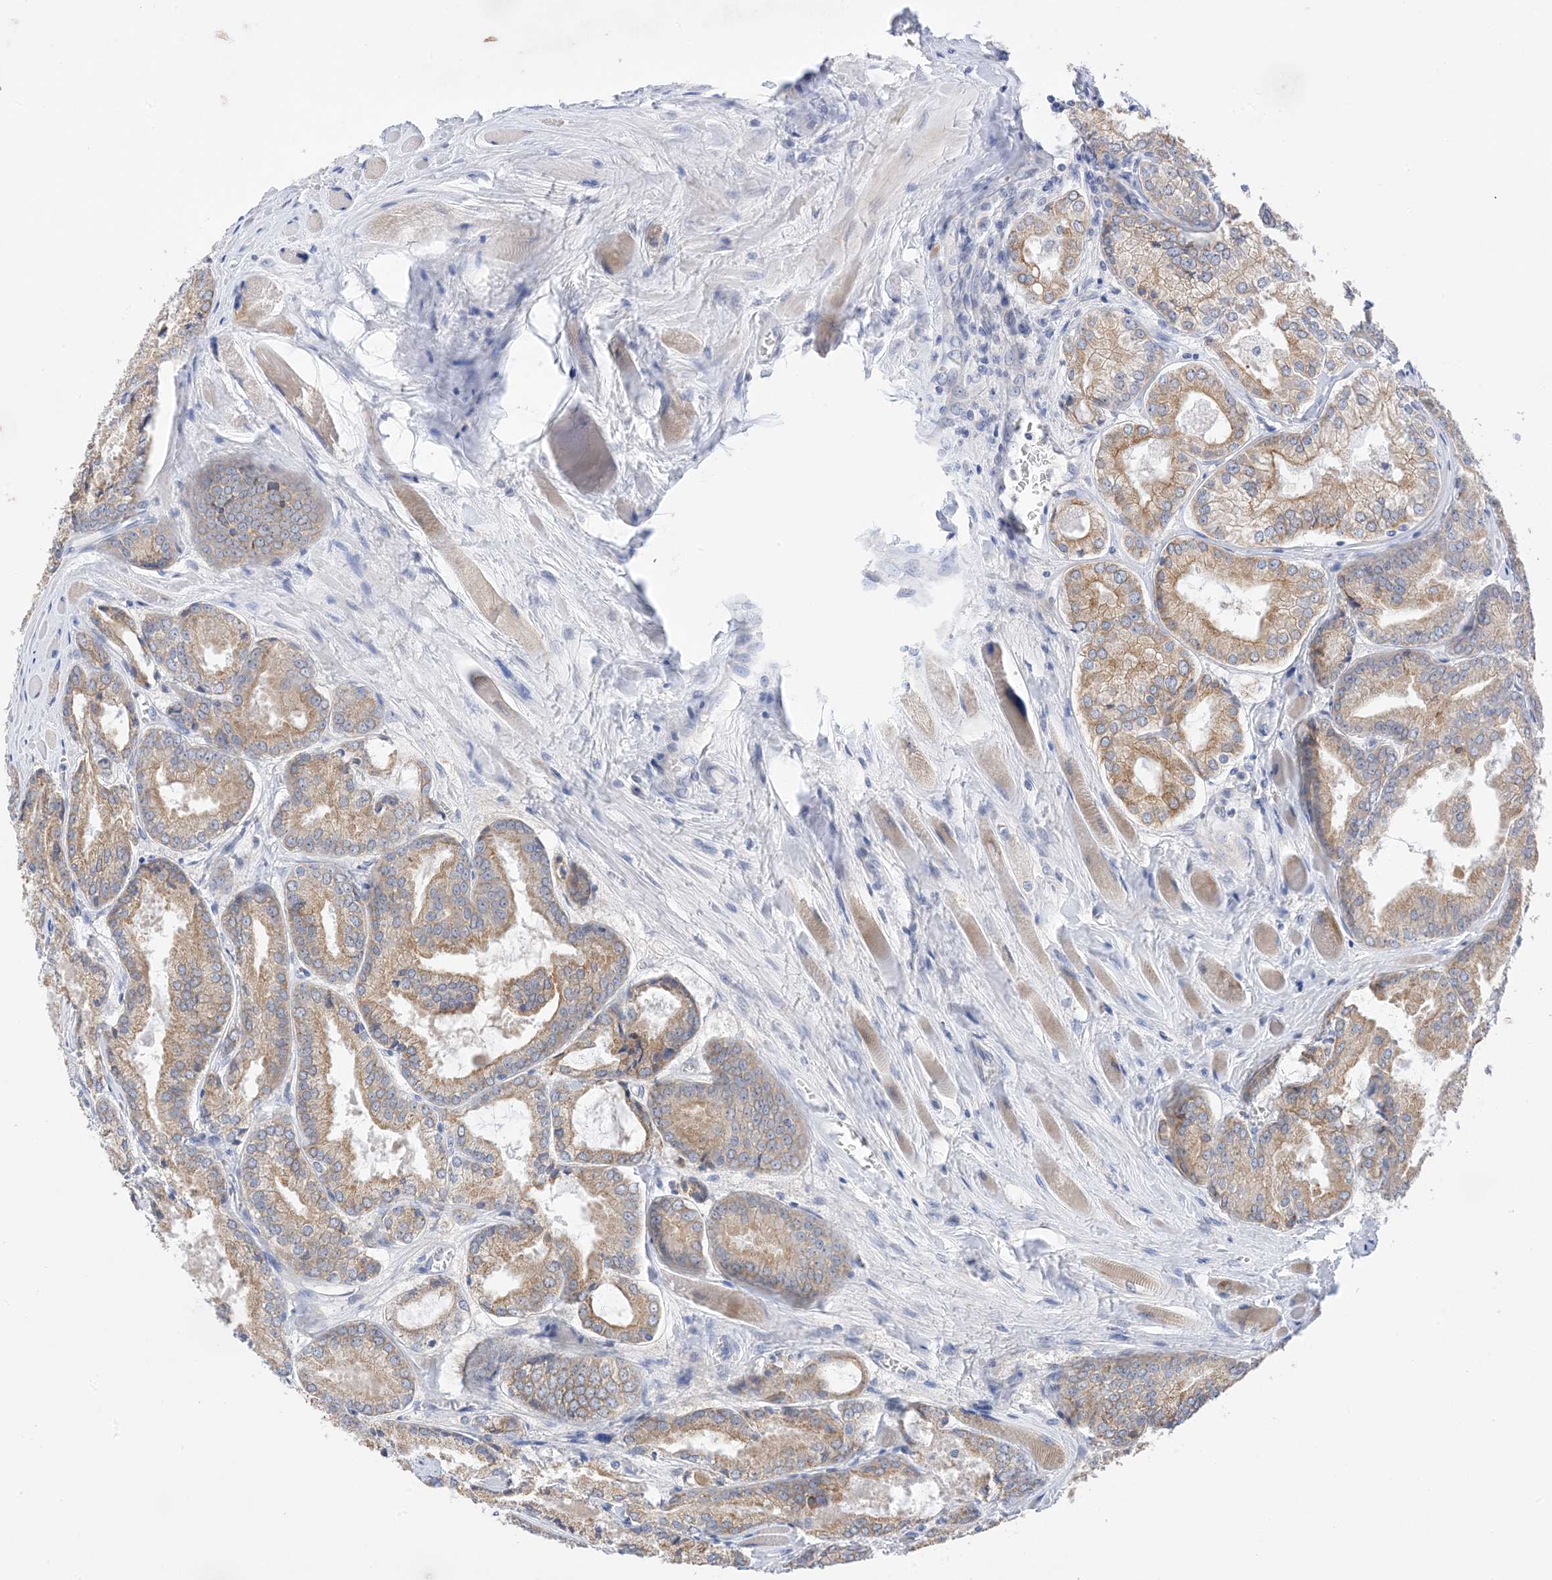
{"staining": {"intensity": "moderate", "quantity": ">75%", "location": "cytoplasmic/membranous"}, "tissue": "prostate cancer", "cell_type": "Tumor cells", "image_type": "cancer", "snomed": [{"axis": "morphology", "description": "Adenocarcinoma, Low grade"}, {"axis": "topography", "description": "Prostate"}], "caption": "Protein staining by immunohistochemistry exhibits moderate cytoplasmic/membranous expression in approximately >75% of tumor cells in low-grade adenocarcinoma (prostate).", "gene": "PLK4", "patient": {"sex": "male", "age": 67}}